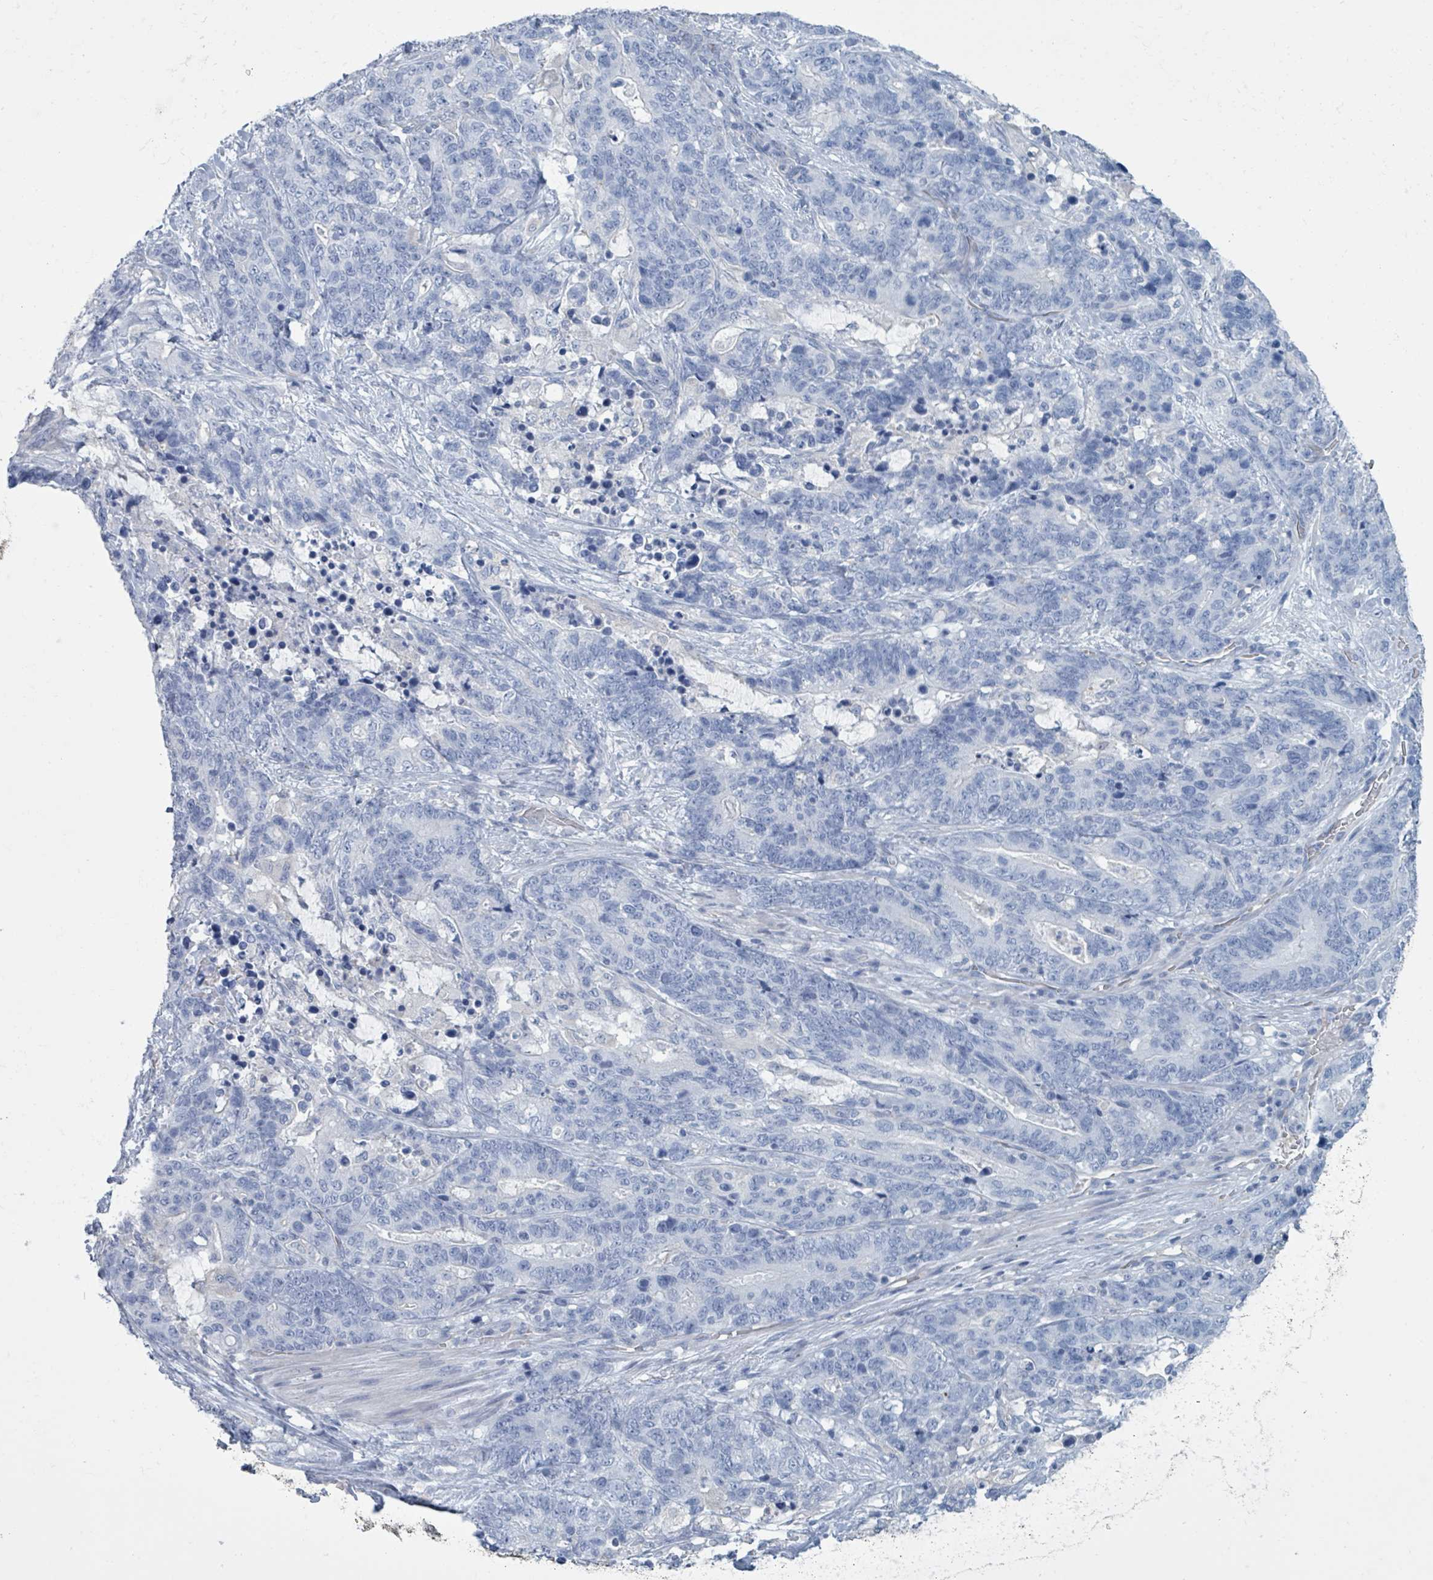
{"staining": {"intensity": "negative", "quantity": "none", "location": "none"}, "tissue": "stomach cancer", "cell_type": "Tumor cells", "image_type": "cancer", "snomed": [{"axis": "morphology", "description": "Normal tissue, NOS"}, {"axis": "morphology", "description": "Adenocarcinoma, NOS"}, {"axis": "topography", "description": "Stomach"}], "caption": "Immunohistochemical staining of human stomach cancer (adenocarcinoma) displays no significant staining in tumor cells.", "gene": "CT45A5", "patient": {"sex": "female", "age": 64}}